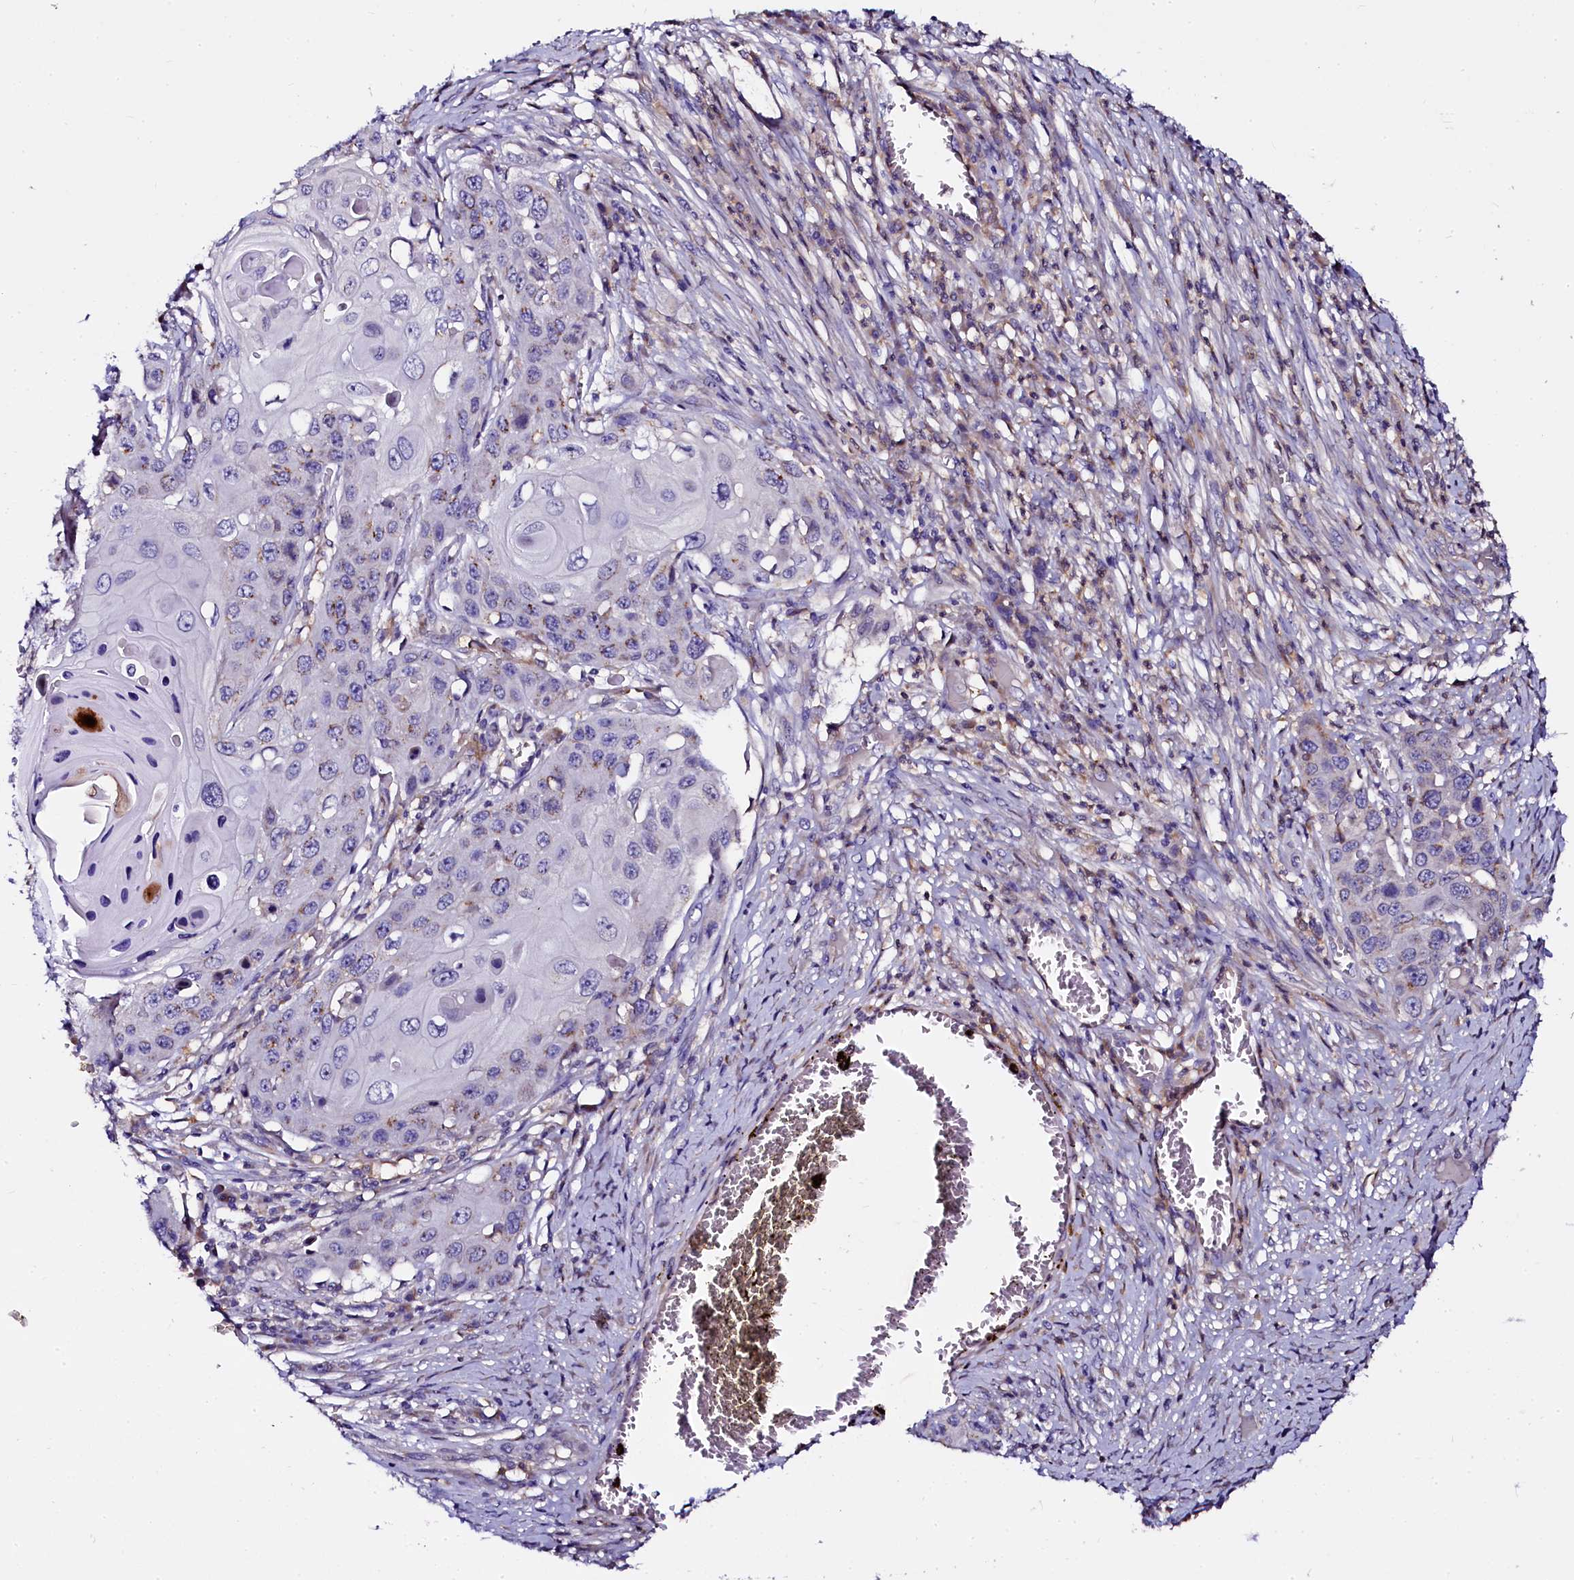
{"staining": {"intensity": "weak", "quantity": "25%-75%", "location": "cytoplasmic/membranous"}, "tissue": "skin cancer", "cell_type": "Tumor cells", "image_type": "cancer", "snomed": [{"axis": "morphology", "description": "Squamous cell carcinoma, NOS"}, {"axis": "topography", "description": "Skin"}], "caption": "Immunohistochemistry histopathology image of human squamous cell carcinoma (skin) stained for a protein (brown), which reveals low levels of weak cytoplasmic/membranous positivity in approximately 25%-75% of tumor cells.", "gene": "OTOL1", "patient": {"sex": "male", "age": 55}}